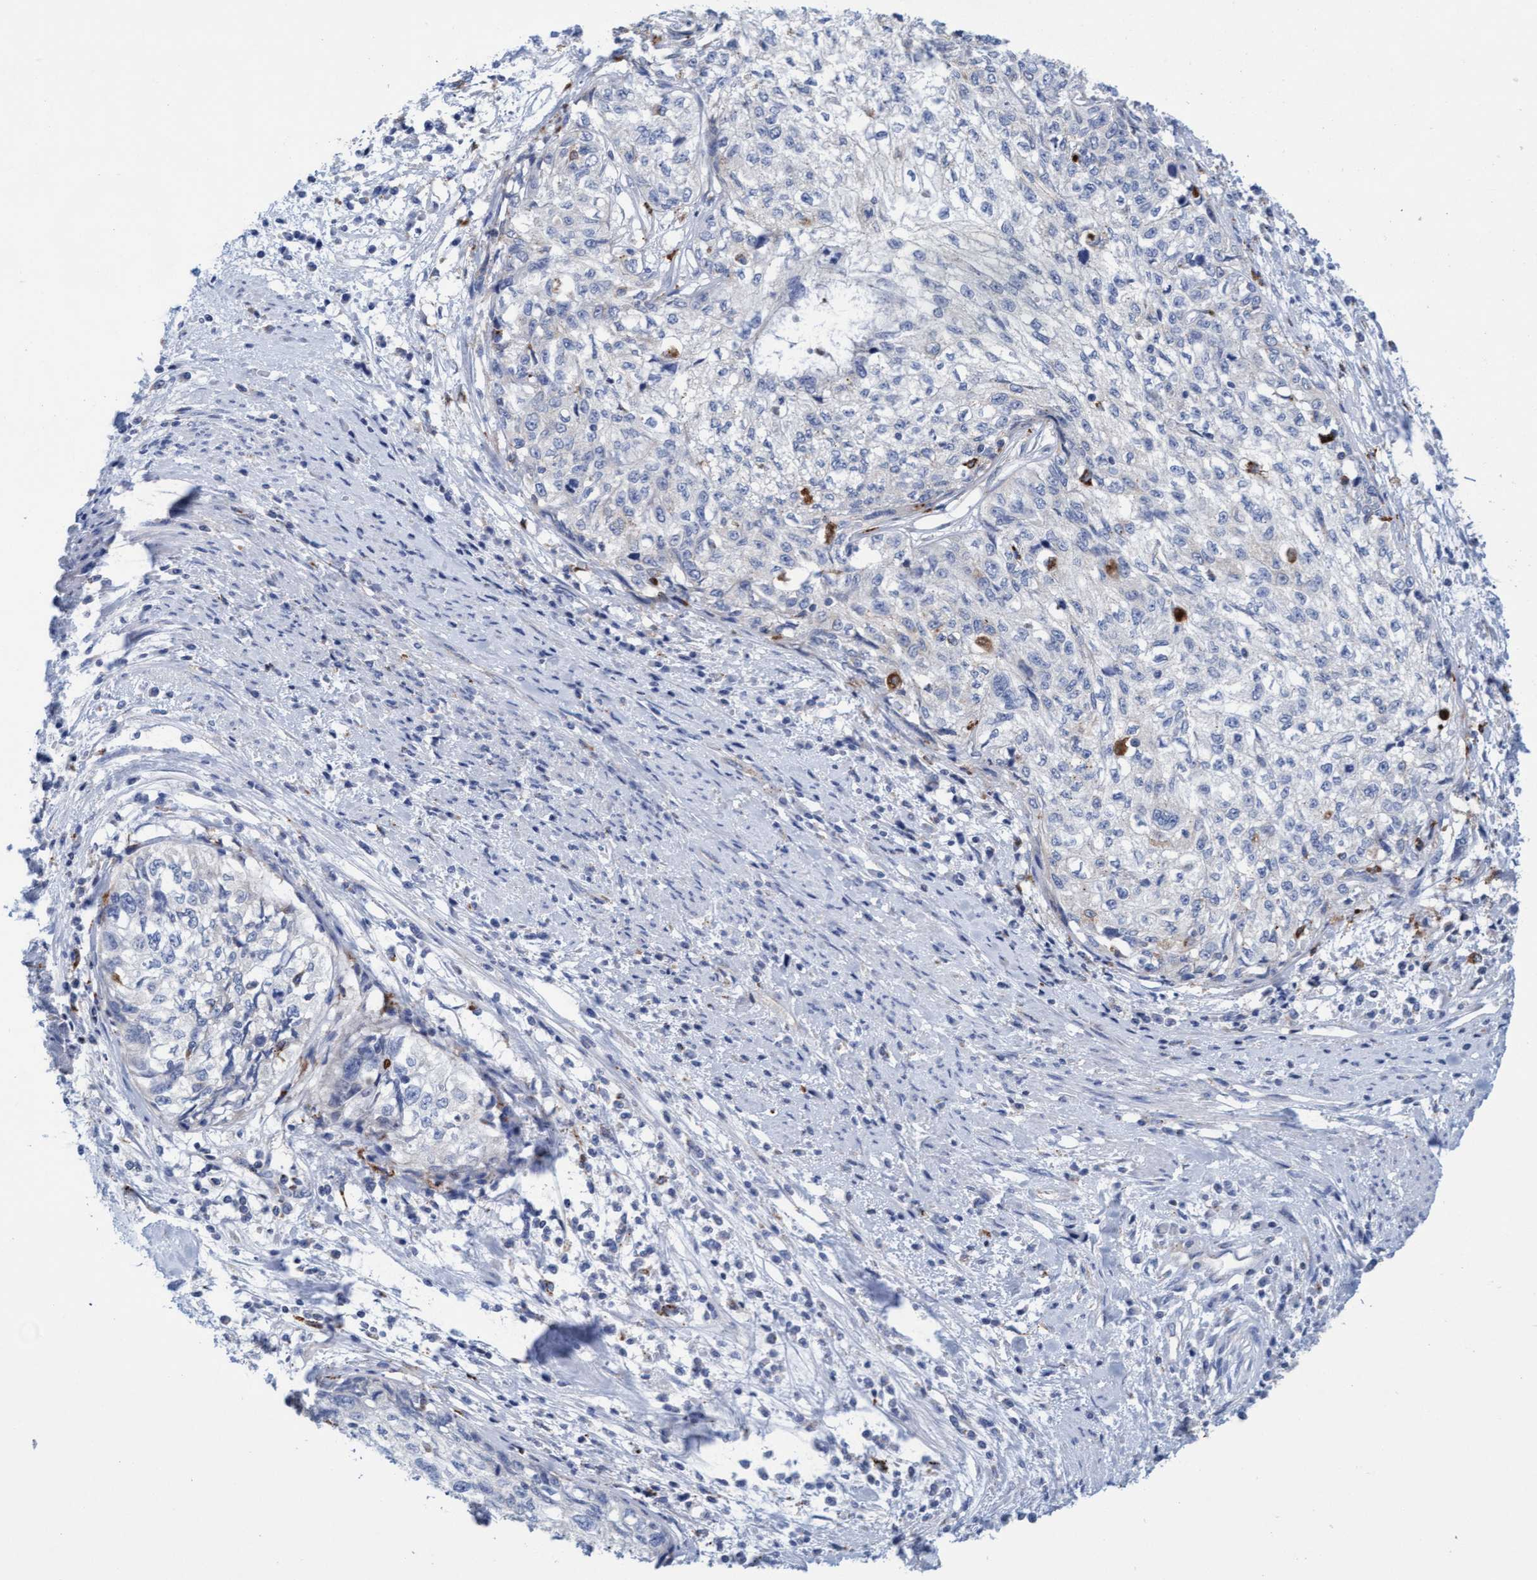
{"staining": {"intensity": "negative", "quantity": "none", "location": "none"}, "tissue": "cervical cancer", "cell_type": "Tumor cells", "image_type": "cancer", "snomed": [{"axis": "morphology", "description": "Squamous cell carcinoma, NOS"}, {"axis": "topography", "description": "Cervix"}], "caption": "The immunohistochemistry (IHC) micrograph has no significant expression in tumor cells of cervical cancer tissue.", "gene": "SGSH", "patient": {"sex": "female", "age": 57}}